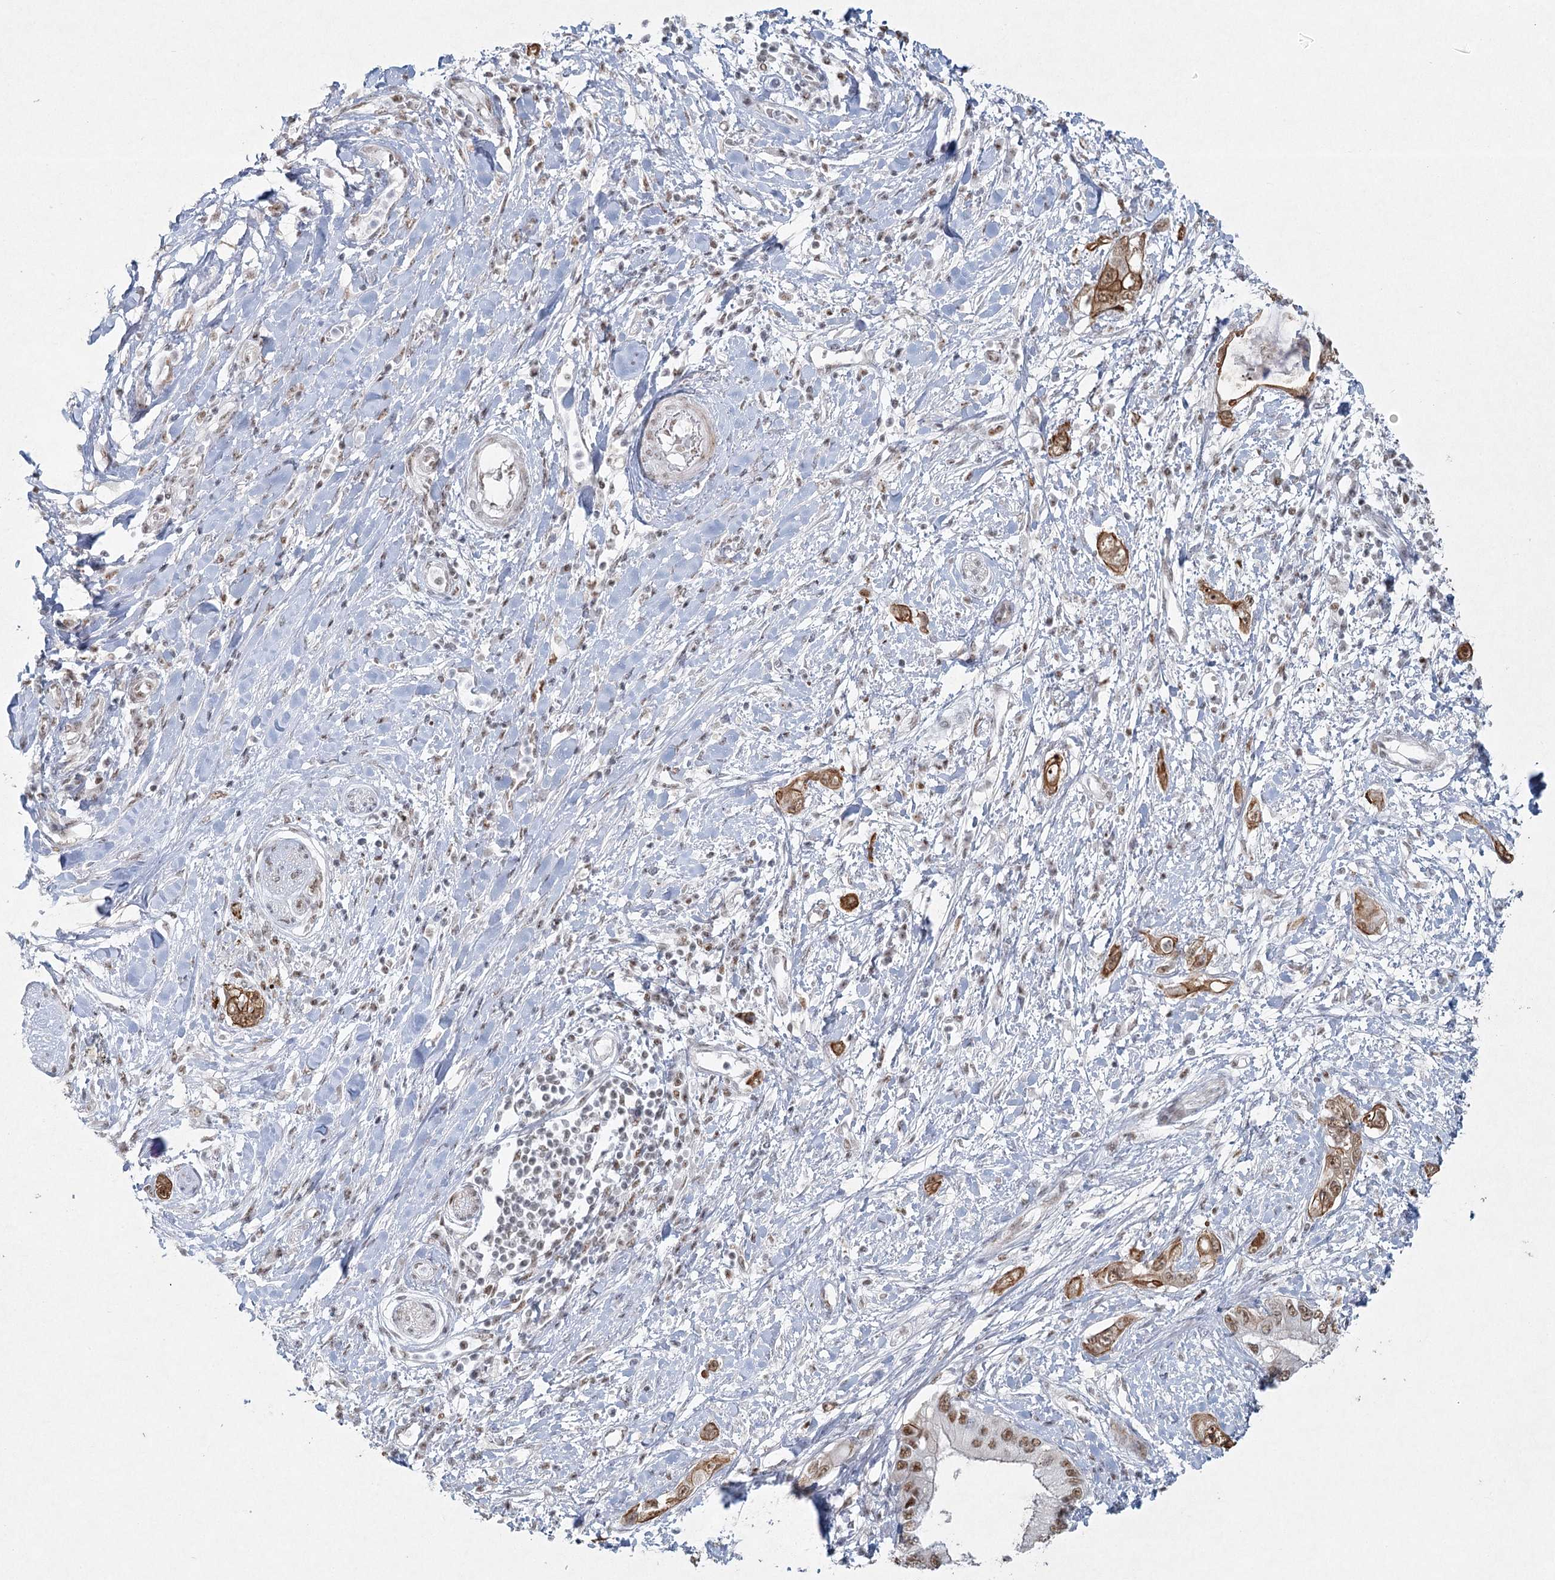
{"staining": {"intensity": "moderate", "quantity": ">75%", "location": "cytoplasmic/membranous,nuclear"}, "tissue": "pancreatic cancer", "cell_type": "Tumor cells", "image_type": "cancer", "snomed": [{"axis": "morphology", "description": "Inflammation, NOS"}, {"axis": "morphology", "description": "Adenocarcinoma, NOS"}, {"axis": "topography", "description": "Pancreas"}], "caption": "Moderate cytoplasmic/membranous and nuclear expression for a protein is present in about >75% of tumor cells of pancreatic cancer using IHC.", "gene": "U2SURP", "patient": {"sex": "female", "age": 56}}